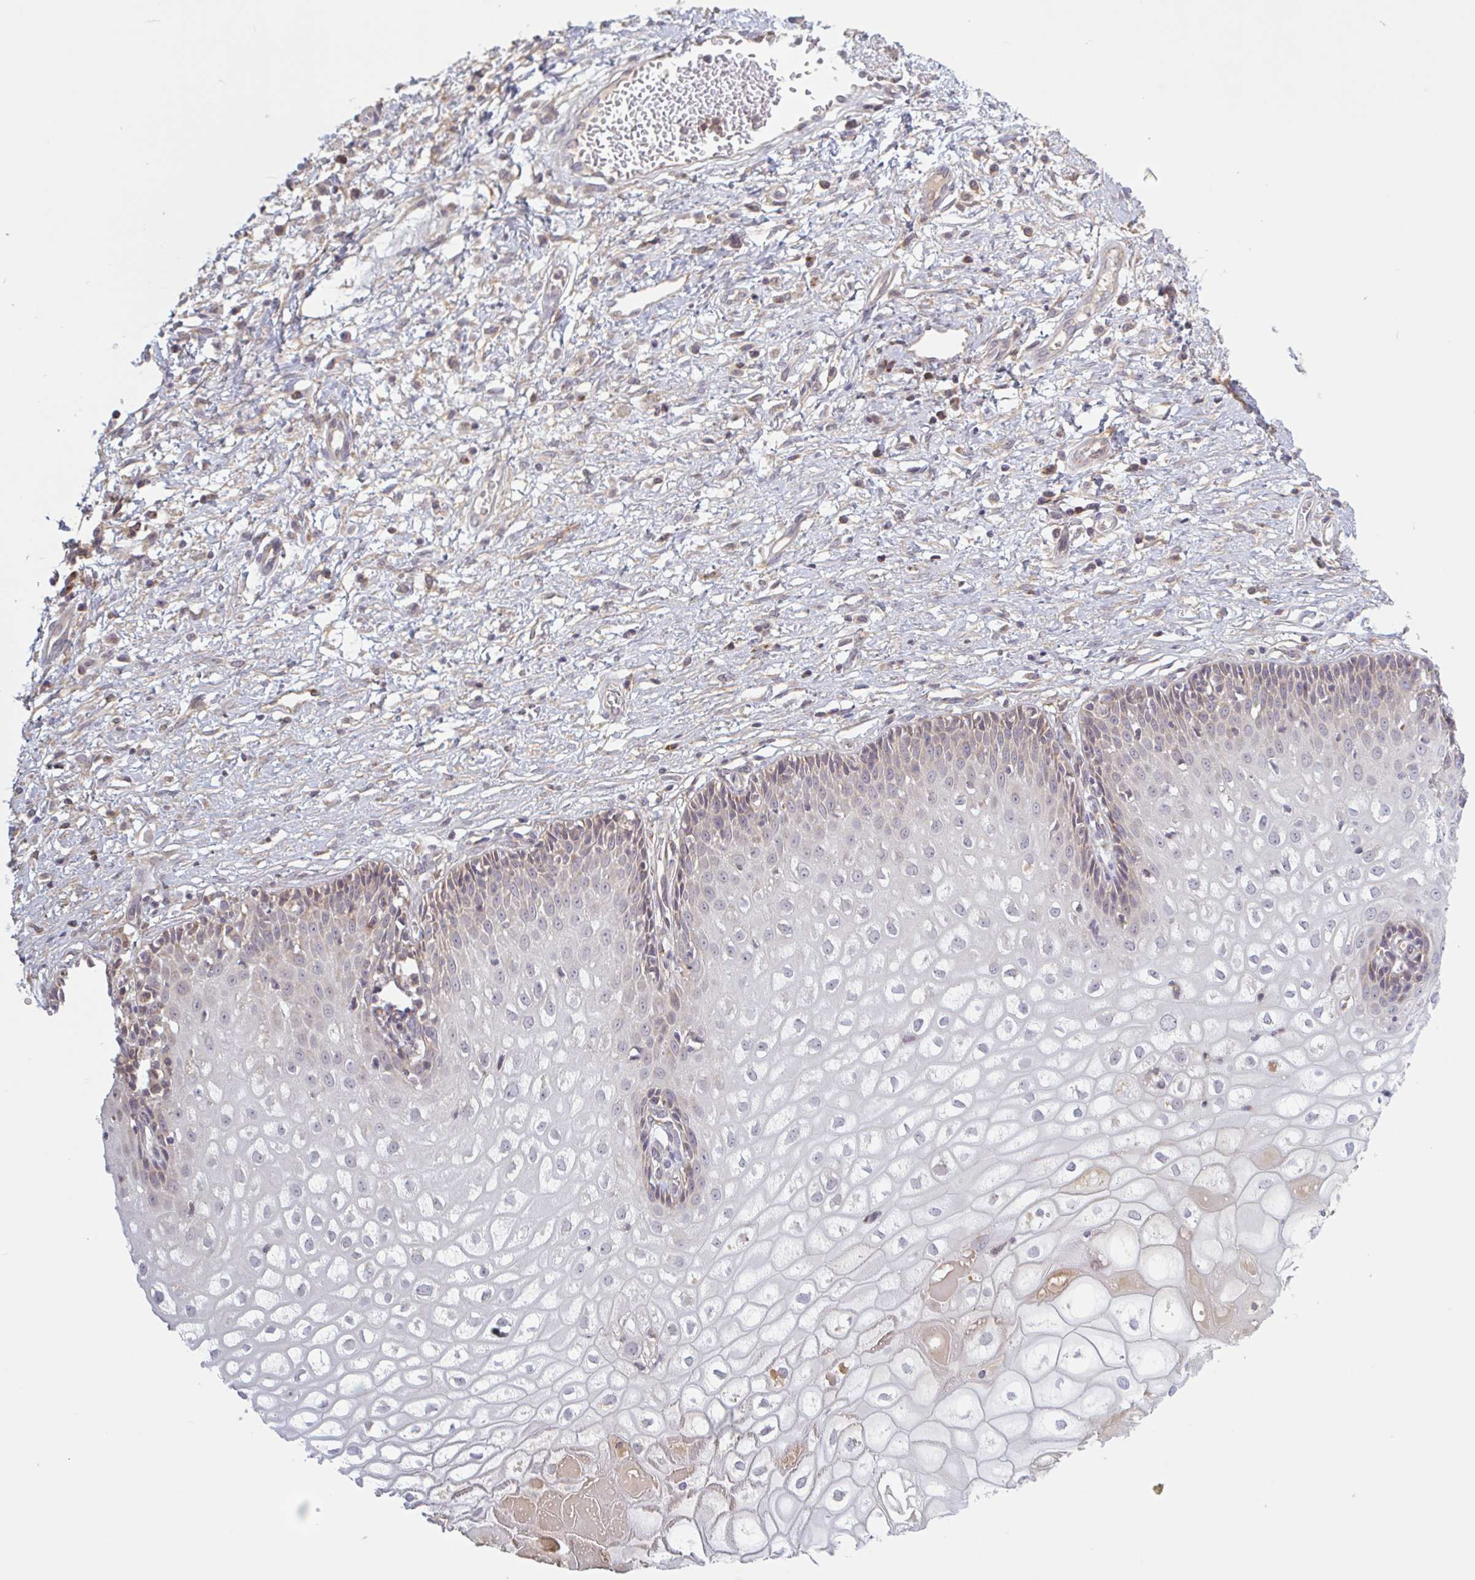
{"staining": {"intensity": "moderate", "quantity": "<25%", "location": "cytoplasmic/membranous"}, "tissue": "cervix", "cell_type": "Glandular cells", "image_type": "normal", "snomed": [{"axis": "morphology", "description": "Normal tissue, NOS"}, {"axis": "topography", "description": "Cervix"}], "caption": "Immunohistochemical staining of normal human cervix exhibits low levels of moderate cytoplasmic/membranous staining in about <25% of glandular cells.", "gene": "SURF1", "patient": {"sex": "female", "age": 36}}